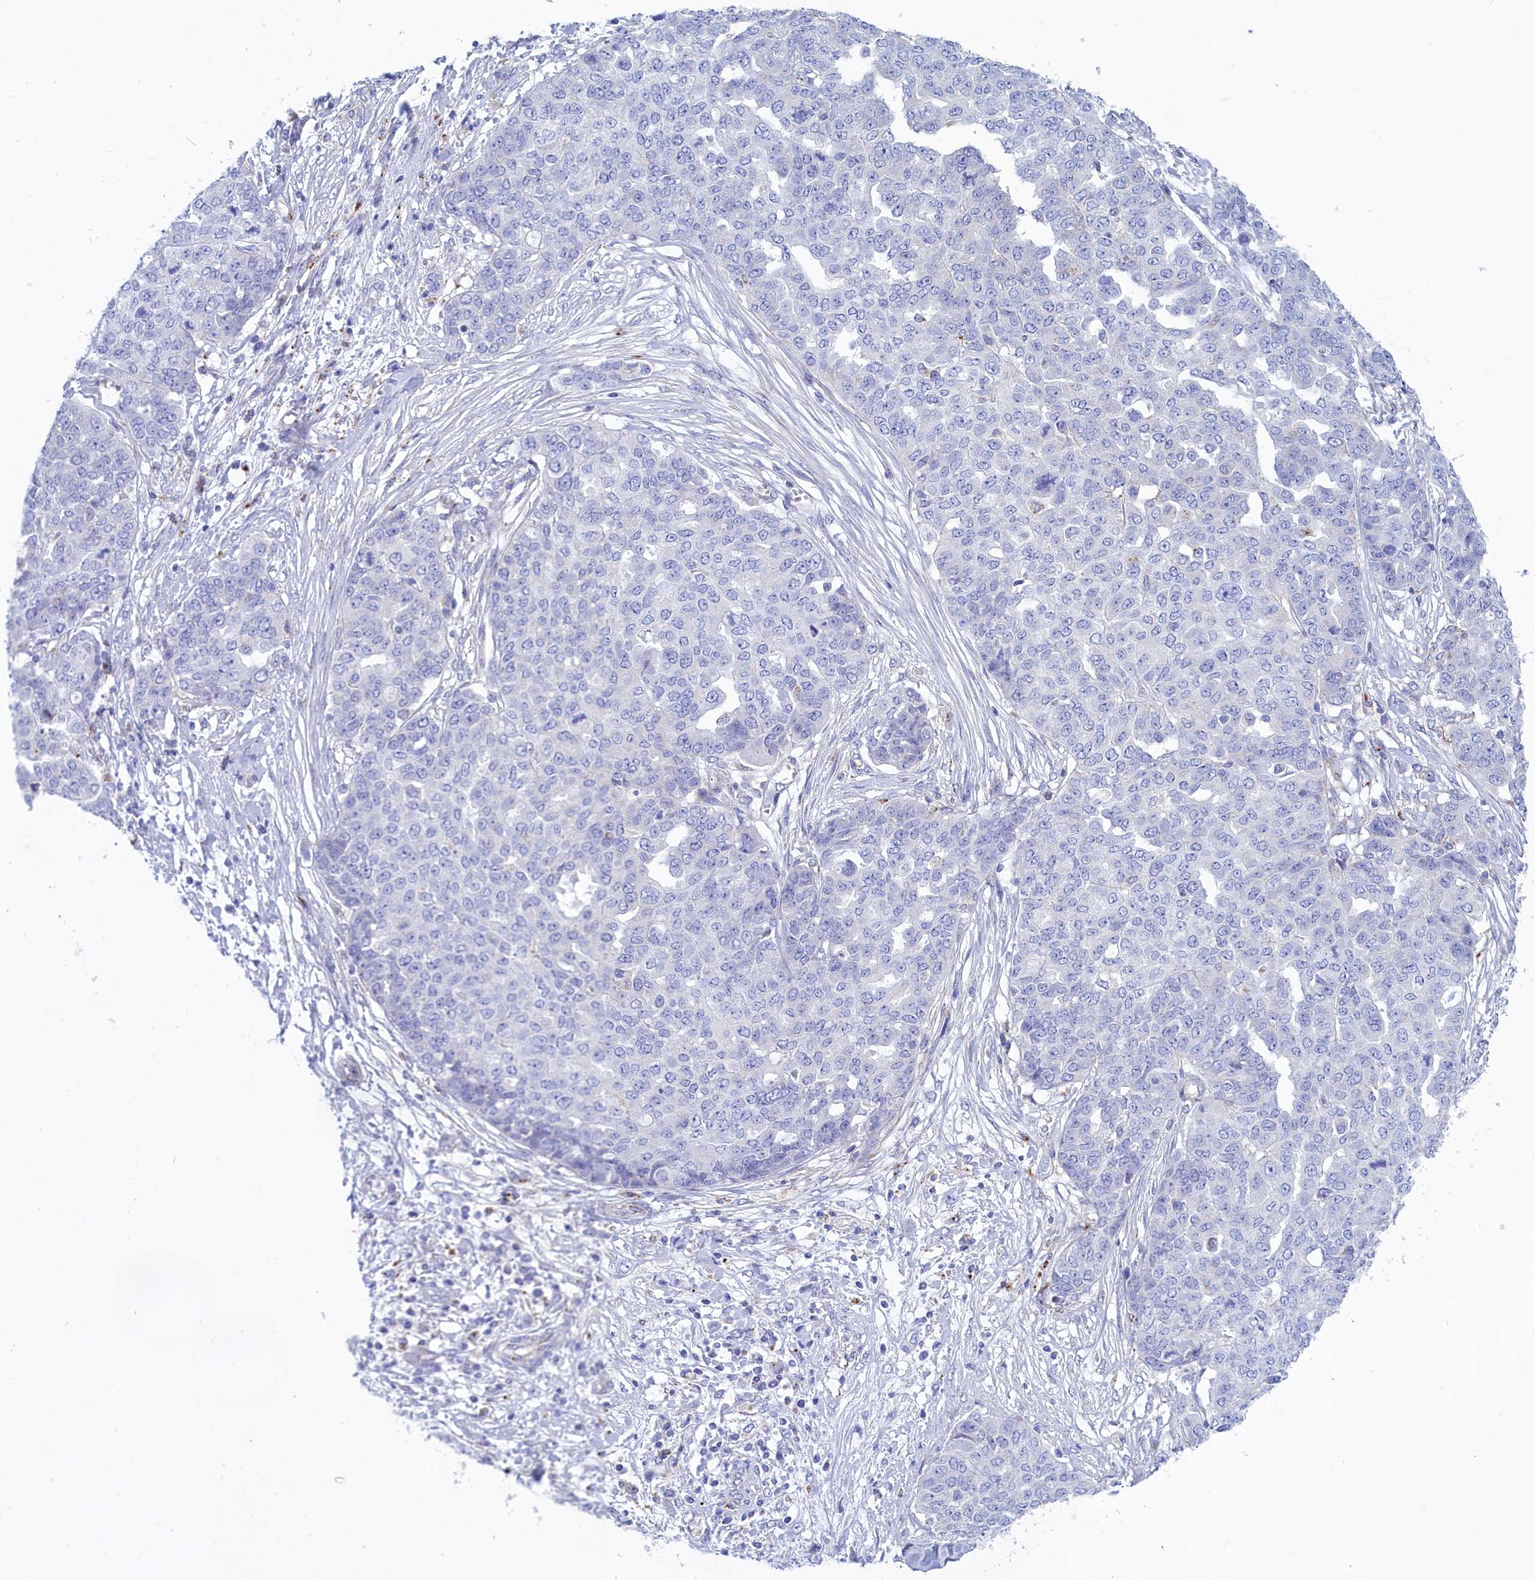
{"staining": {"intensity": "negative", "quantity": "none", "location": "none"}, "tissue": "ovarian cancer", "cell_type": "Tumor cells", "image_type": "cancer", "snomed": [{"axis": "morphology", "description": "Cystadenocarcinoma, serous, NOS"}, {"axis": "topography", "description": "Soft tissue"}, {"axis": "topography", "description": "Ovary"}], "caption": "The photomicrograph reveals no staining of tumor cells in ovarian serous cystadenocarcinoma. (DAB immunohistochemistry (IHC) visualized using brightfield microscopy, high magnification).", "gene": "WDR6", "patient": {"sex": "female", "age": 57}}